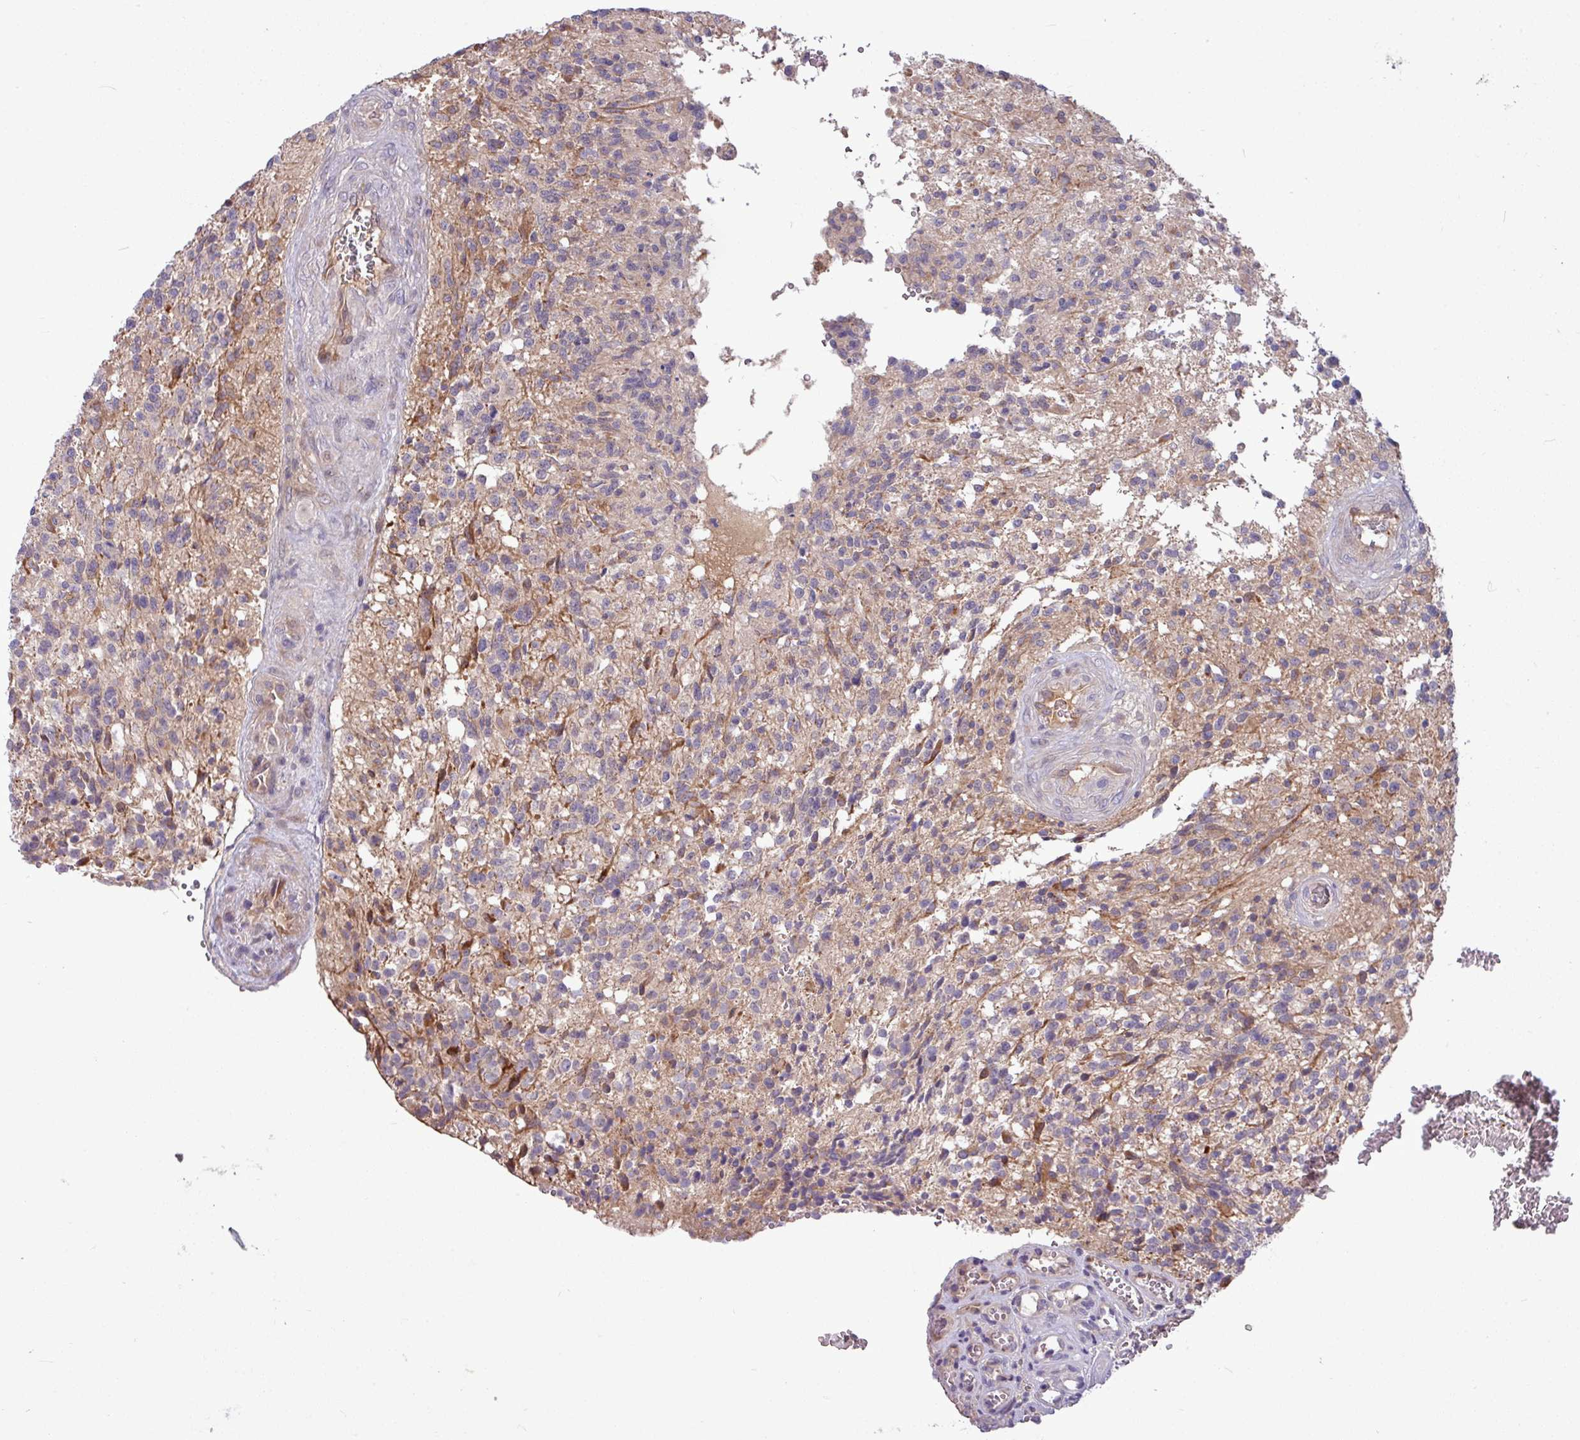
{"staining": {"intensity": "weak", "quantity": "<25%", "location": "cytoplasmic/membranous"}, "tissue": "glioma", "cell_type": "Tumor cells", "image_type": "cancer", "snomed": [{"axis": "morphology", "description": "Glioma, malignant, High grade"}, {"axis": "topography", "description": "Brain"}], "caption": "Immunohistochemistry (IHC) micrograph of neoplastic tissue: human malignant glioma (high-grade) stained with DAB shows no significant protein expression in tumor cells.", "gene": "B4GALNT4", "patient": {"sex": "male", "age": 56}}